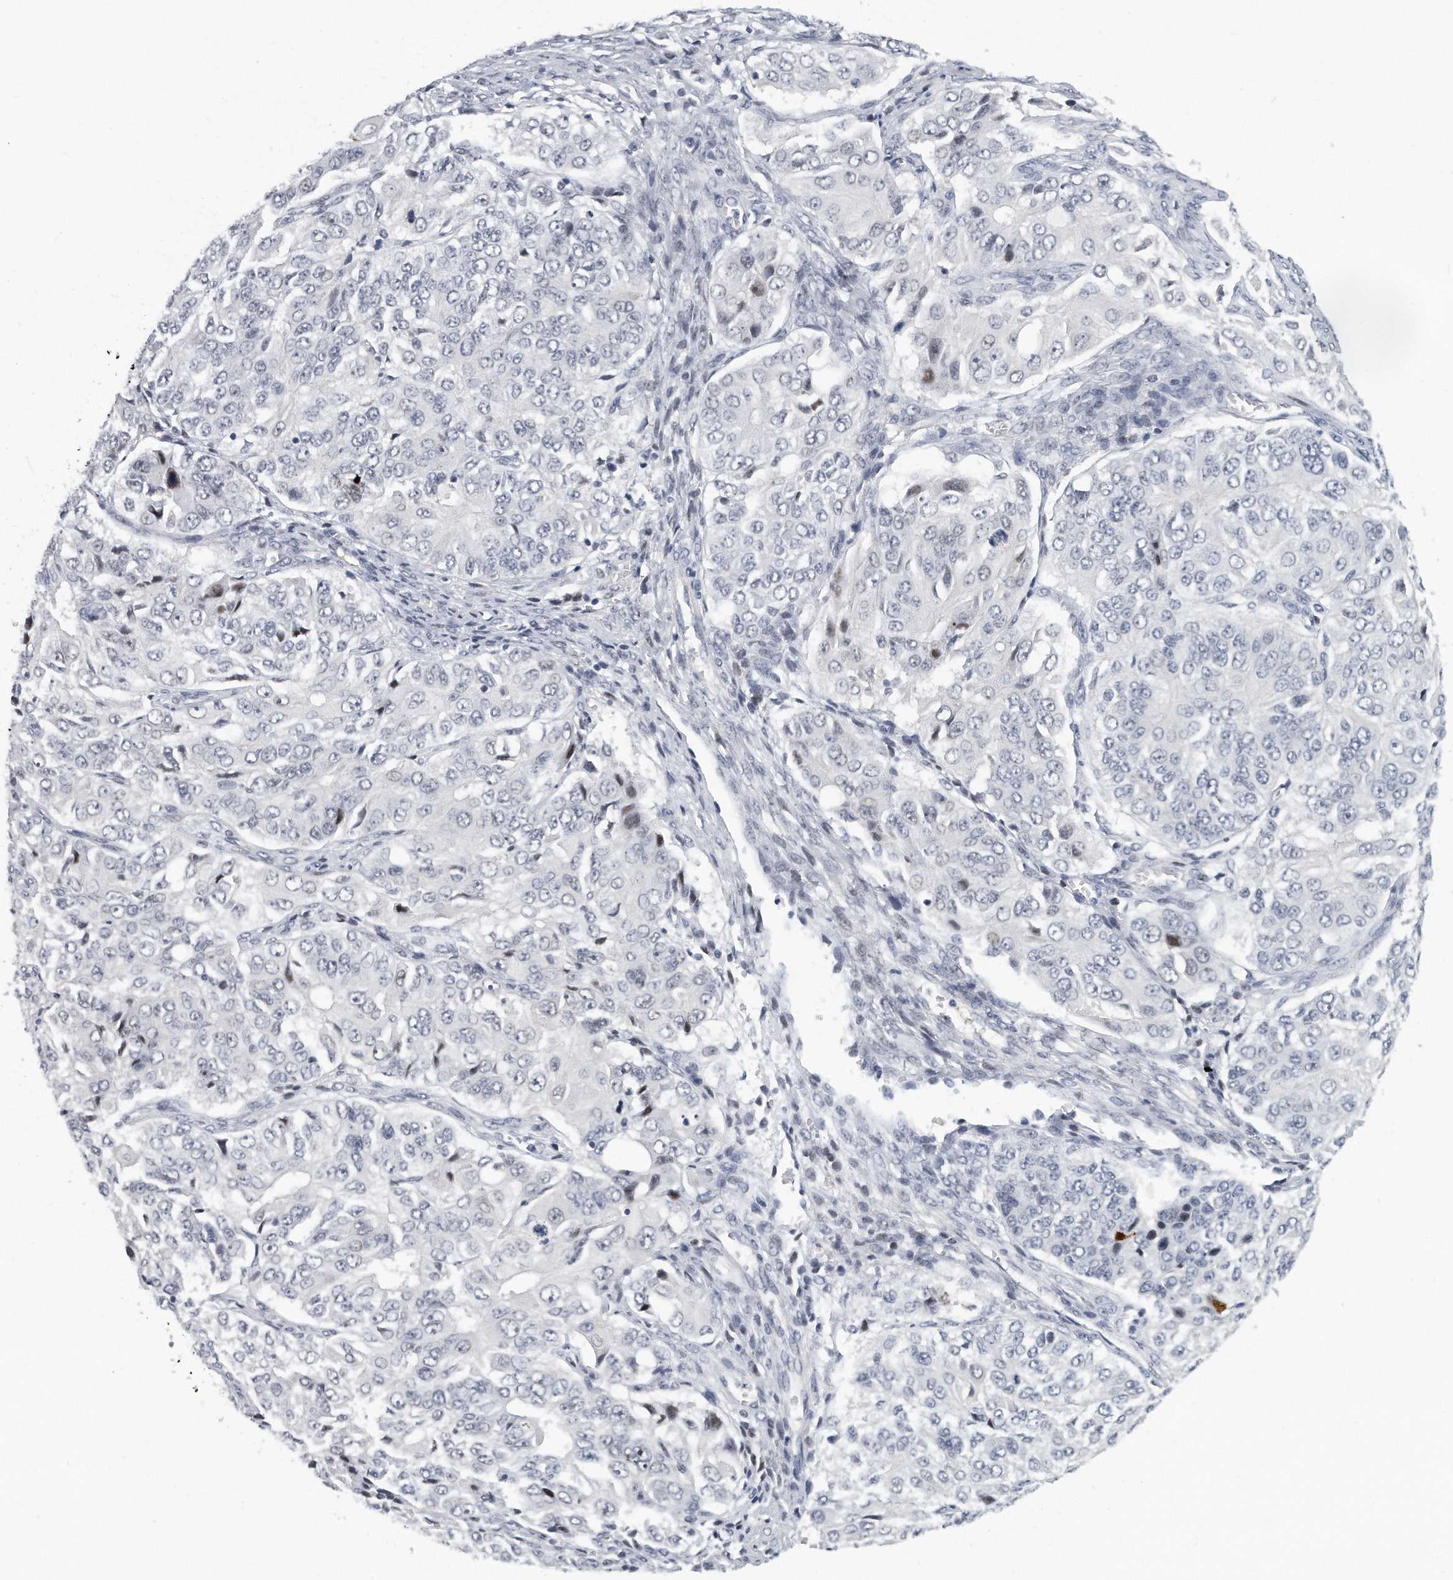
{"staining": {"intensity": "negative", "quantity": "none", "location": "none"}, "tissue": "ovarian cancer", "cell_type": "Tumor cells", "image_type": "cancer", "snomed": [{"axis": "morphology", "description": "Carcinoma, endometroid"}, {"axis": "topography", "description": "Ovary"}], "caption": "A photomicrograph of ovarian cancer (endometroid carcinoma) stained for a protein displays no brown staining in tumor cells.", "gene": "TFCP2L1", "patient": {"sex": "female", "age": 51}}